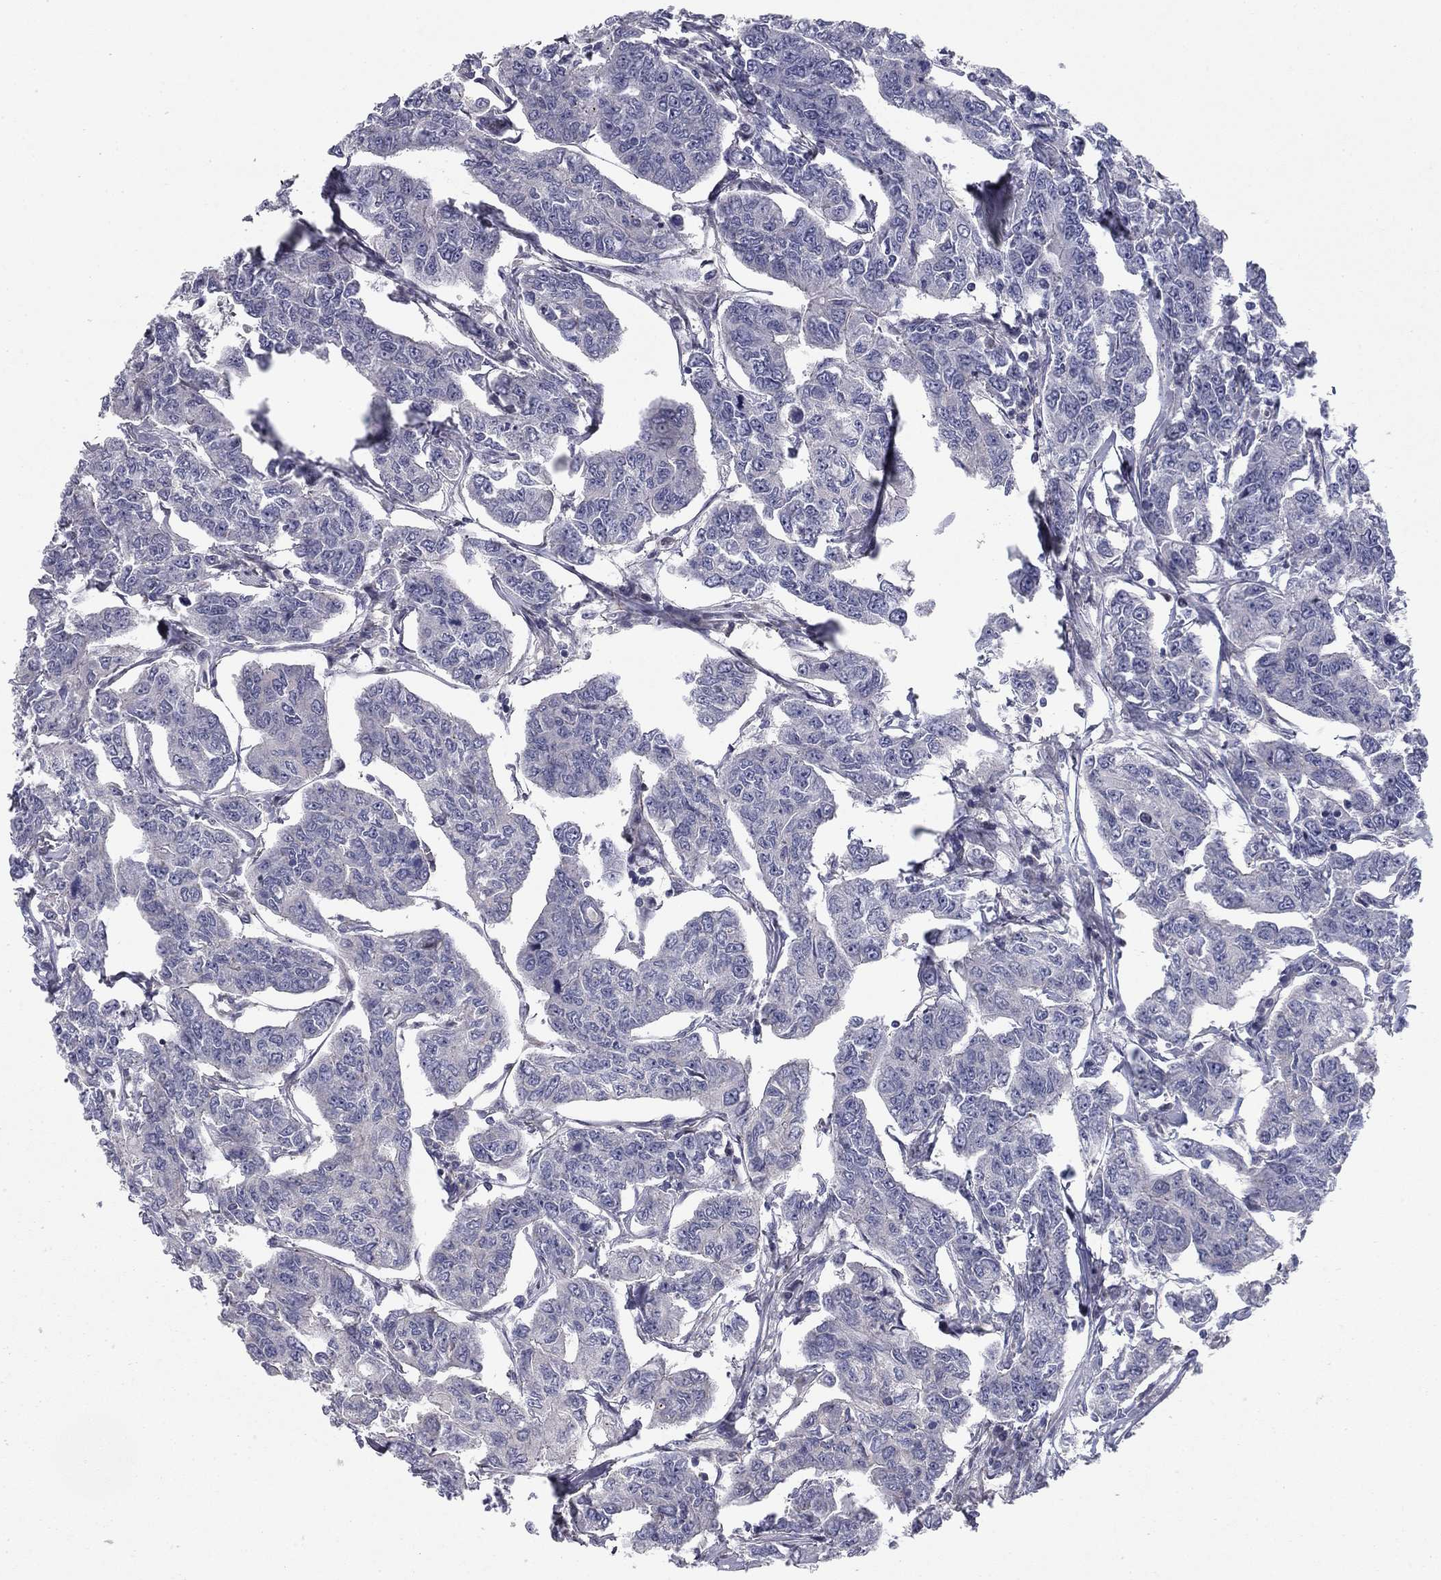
{"staining": {"intensity": "negative", "quantity": "none", "location": "none"}, "tissue": "breast cancer", "cell_type": "Tumor cells", "image_type": "cancer", "snomed": [{"axis": "morphology", "description": "Duct carcinoma"}, {"axis": "topography", "description": "Breast"}], "caption": "The micrograph displays no significant expression in tumor cells of breast intraductal carcinoma.", "gene": "CLSTN1", "patient": {"sex": "female", "age": 88}}